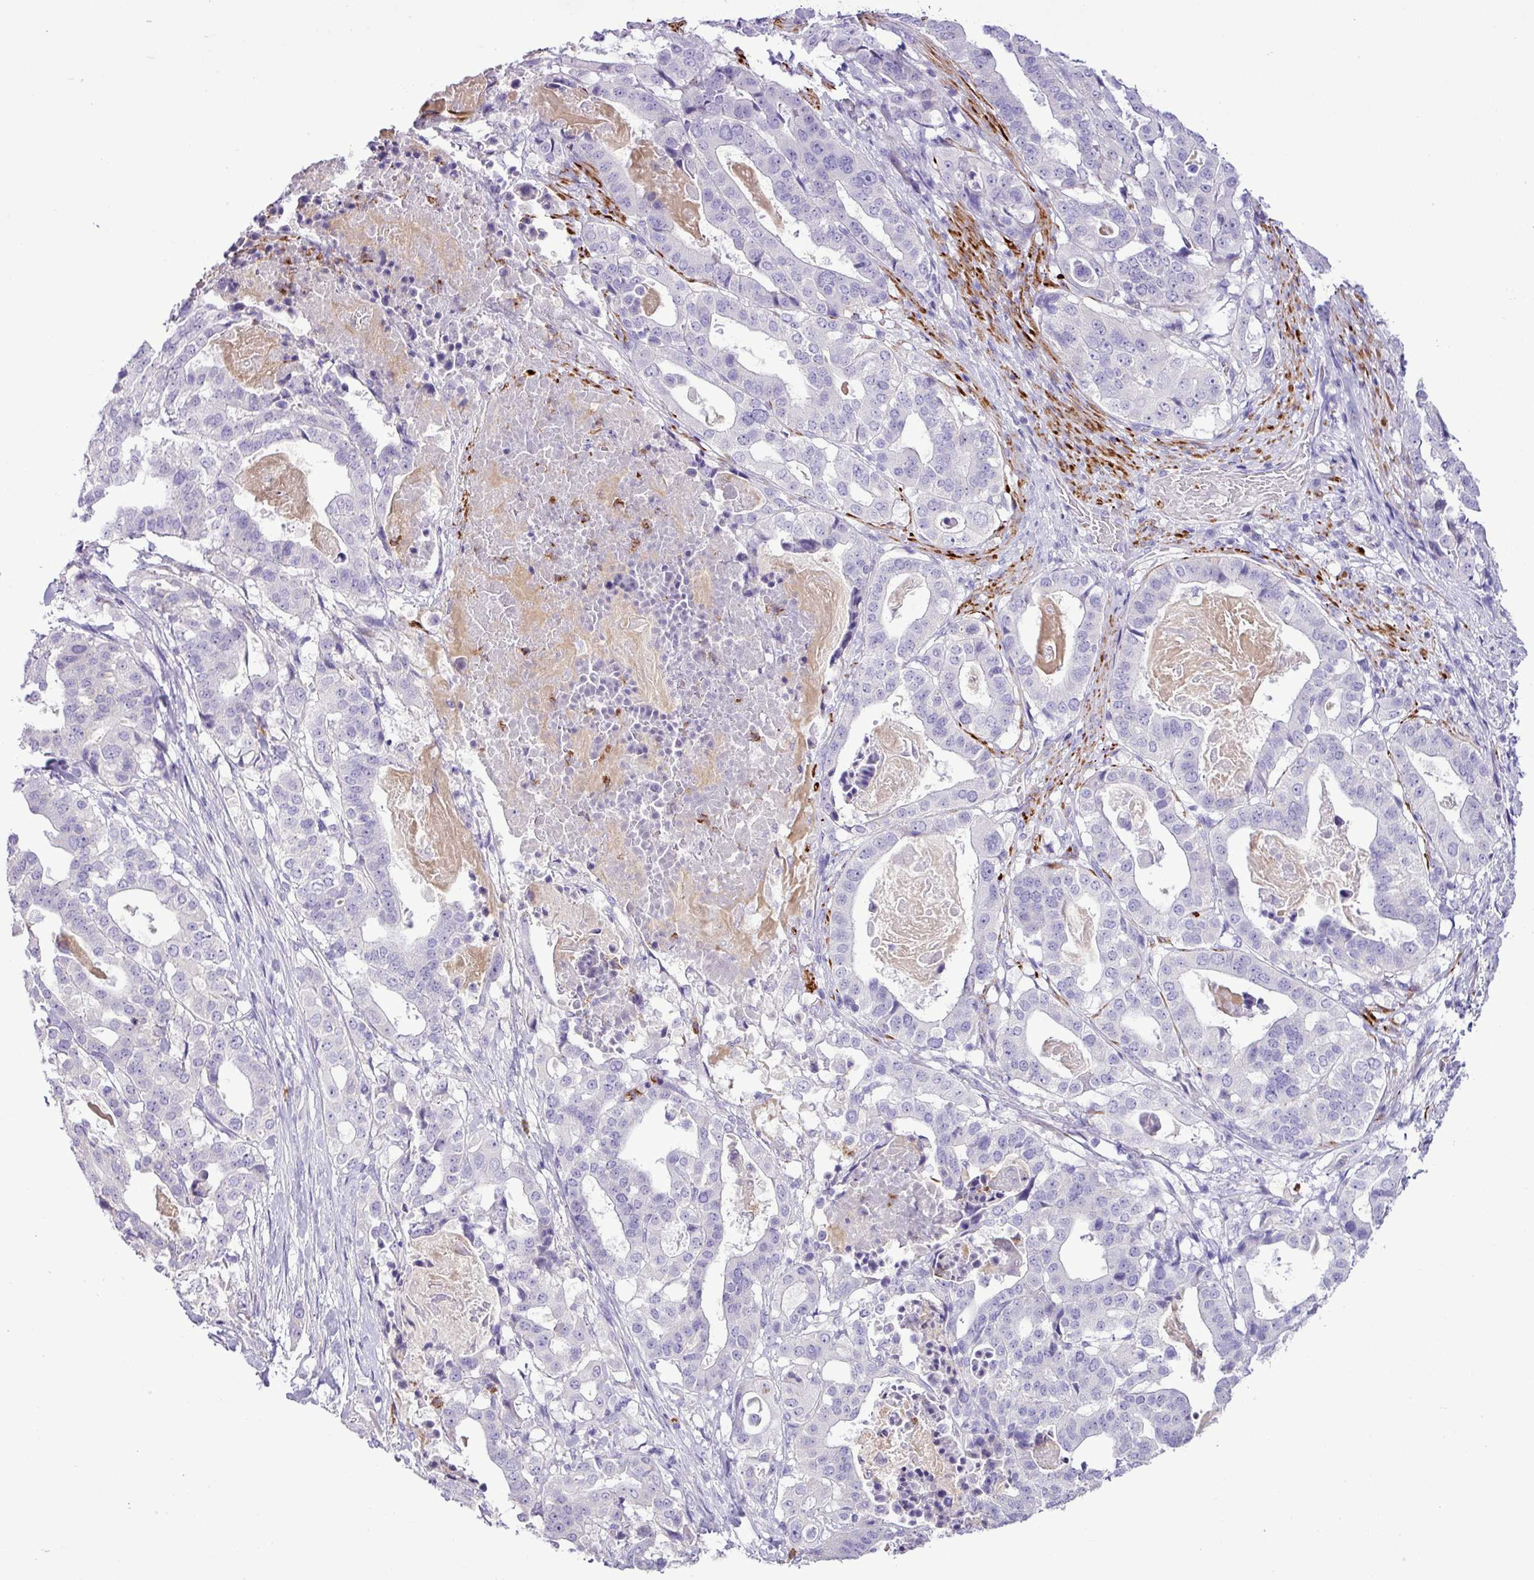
{"staining": {"intensity": "negative", "quantity": "none", "location": "none"}, "tissue": "stomach cancer", "cell_type": "Tumor cells", "image_type": "cancer", "snomed": [{"axis": "morphology", "description": "Adenocarcinoma, NOS"}, {"axis": "topography", "description": "Stomach"}], "caption": "This is an immunohistochemistry photomicrograph of adenocarcinoma (stomach). There is no staining in tumor cells.", "gene": "ZSCAN5A", "patient": {"sex": "male", "age": 48}}